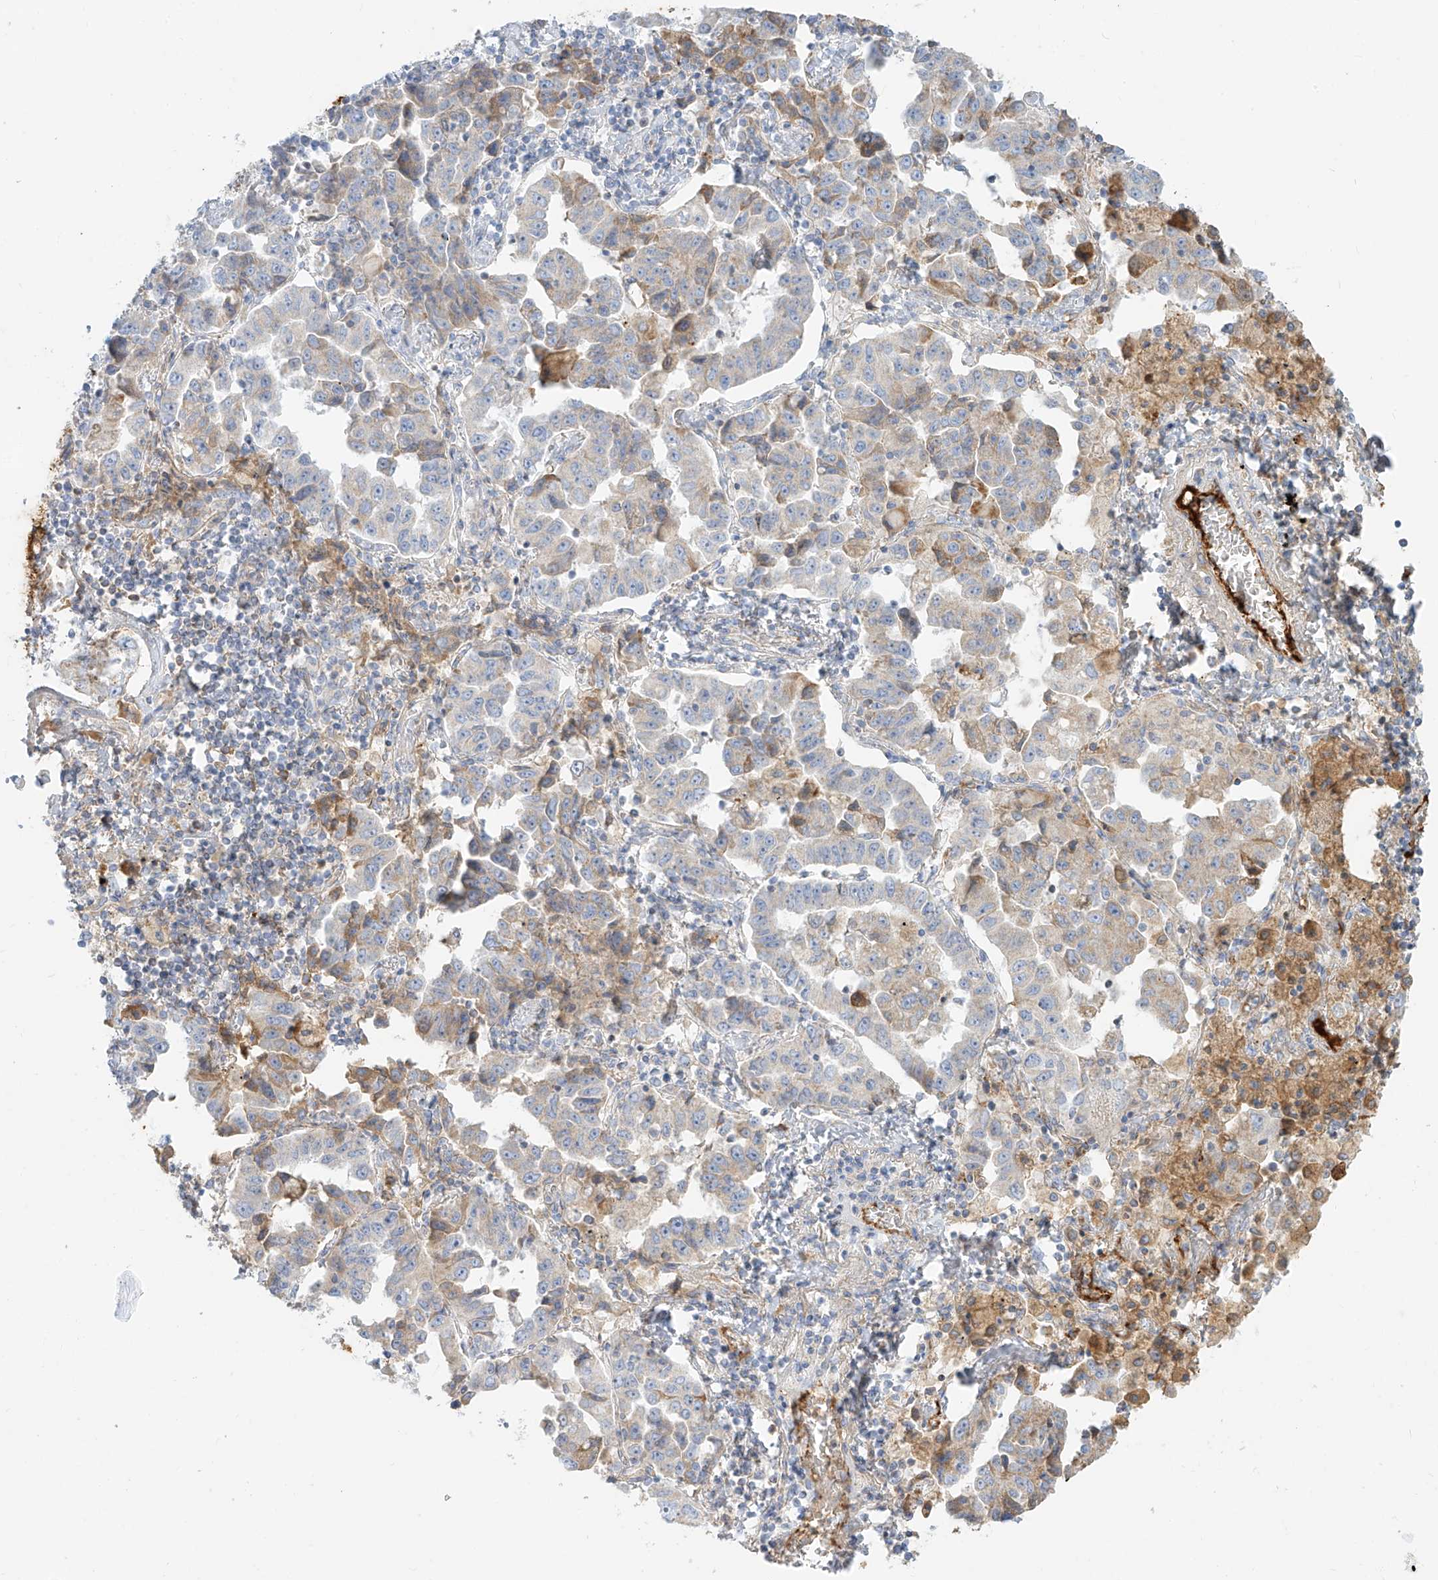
{"staining": {"intensity": "moderate", "quantity": "<25%", "location": "cytoplasmic/membranous"}, "tissue": "lung cancer", "cell_type": "Tumor cells", "image_type": "cancer", "snomed": [{"axis": "morphology", "description": "Adenocarcinoma, NOS"}, {"axis": "topography", "description": "Lung"}], "caption": "Adenocarcinoma (lung) tissue exhibits moderate cytoplasmic/membranous positivity in about <25% of tumor cells (IHC, brightfield microscopy, high magnification).", "gene": "OCSTAMP", "patient": {"sex": "female", "age": 51}}